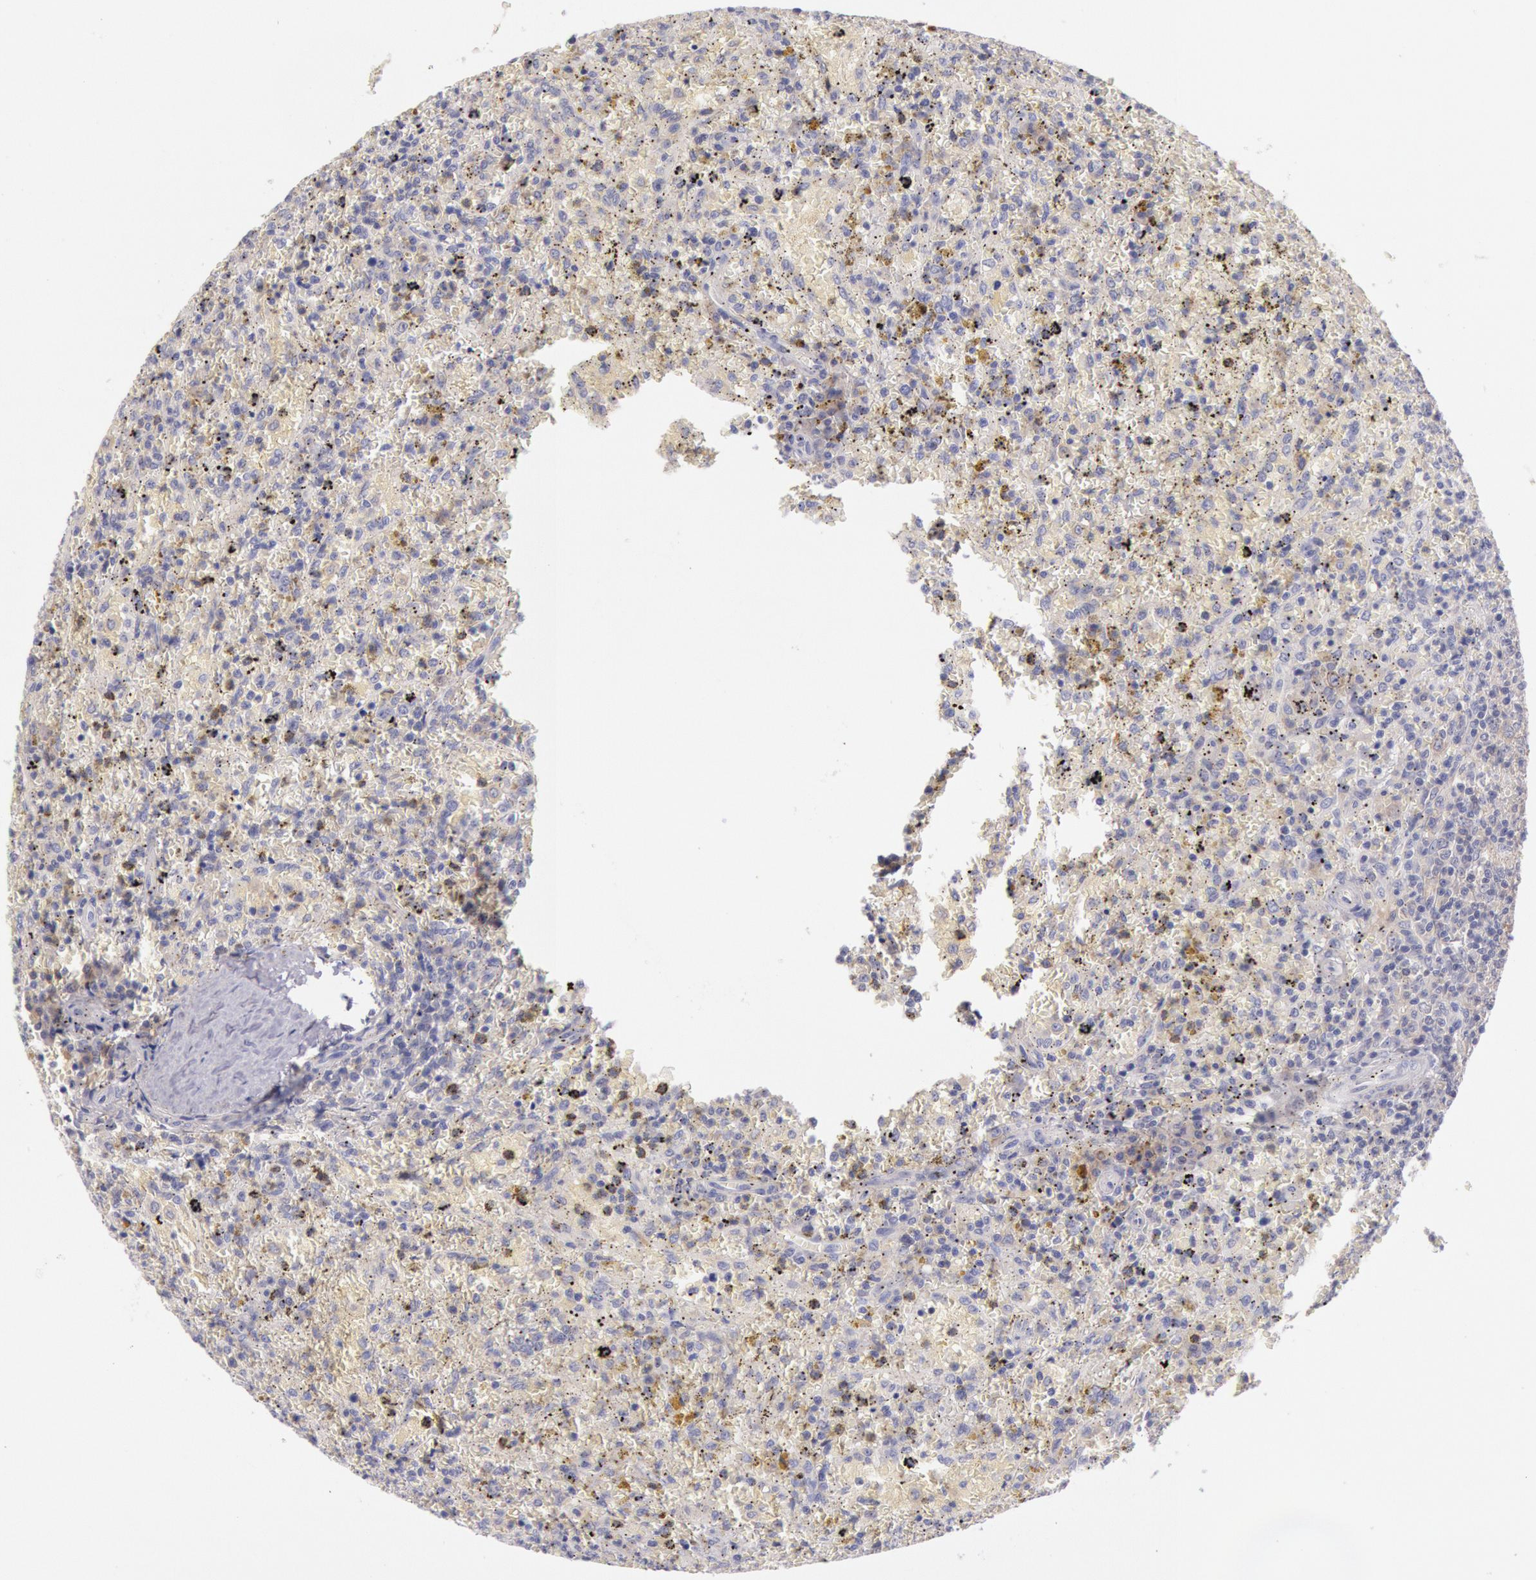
{"staining": {"intensity": "negative", "quantity": "none", "location": "none"}, "tissue": "lymphoma", "cell_type": "Tumor cells", "image_type": "cancer", "snomed": [{"axis": "morphology", "description": "Malignant lymphoma, non-Hodgkin's type, High grade"}, {"axis": "topography", "description": "Spleen"}, {"axis": "topography", "description": "Lymph node"}], "caption": "Immunohistochemistry (IHC) of high-grade malignant lymphoma, non-Hodgkin's type shows no positivity in tumor cells.", "gene": "MYO5A", "patient": {"sex": "female", "age": 70}}